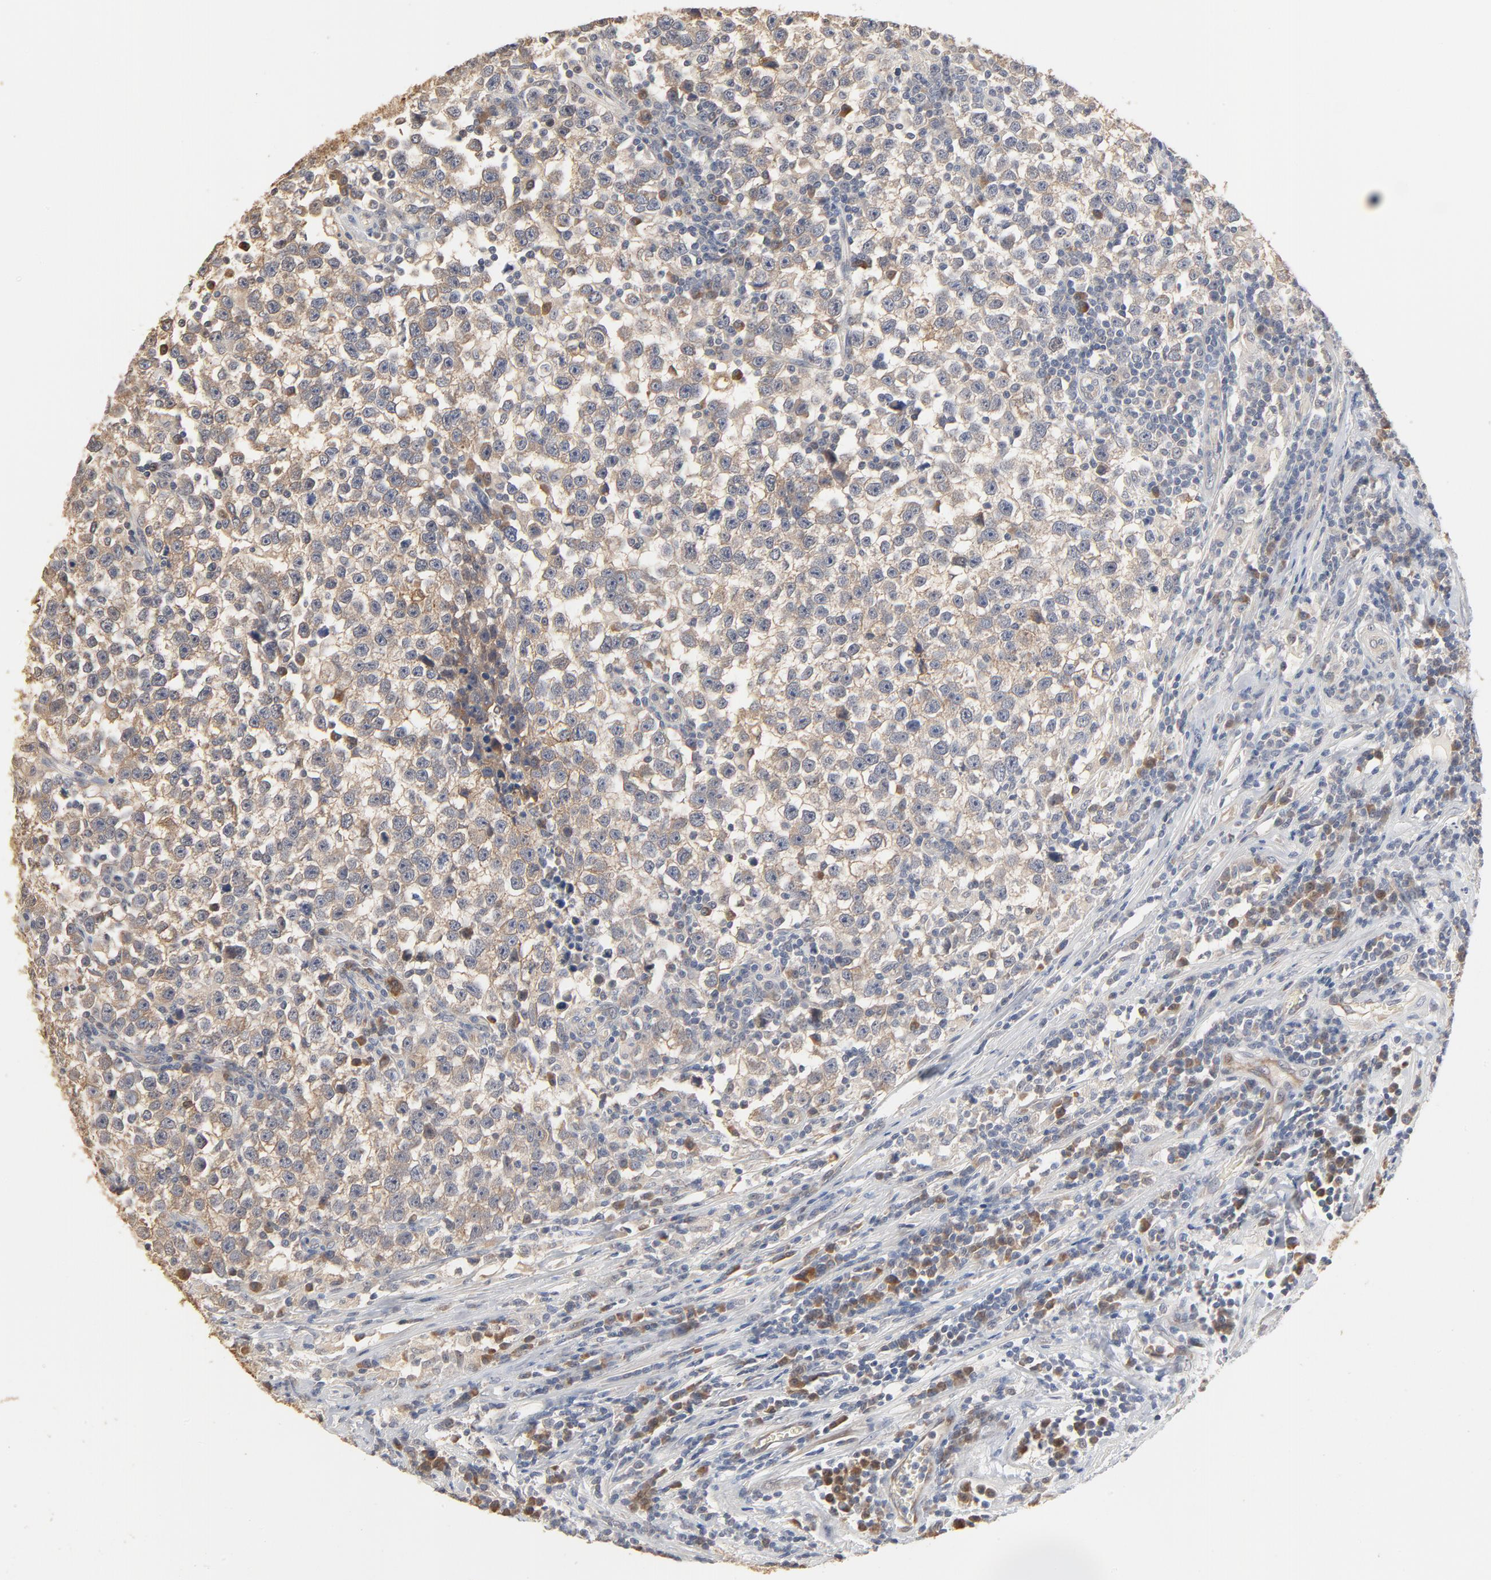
{"staining": {"intensity": "weak", "quantity": "25%-75%", "location": "cytoplasmic/membranous"}, "tissue": "testis cancer", "cell_type": "Tumor cells", "image_type": "cancer", "snomed": [{"axis": "morphology", "description": "Seminoma, NOS"}, {"axis": "topography", "description": "Testis"}], "caption": "Testis cancer stained with DAB immunohistochemistry (IHC) displays low levels of weak cytoplasmic/membranous expression in approximately 25%-75% of tumor cells.", "gene": "EPCAM", "patient": {"sex": "male", "age": 43}}